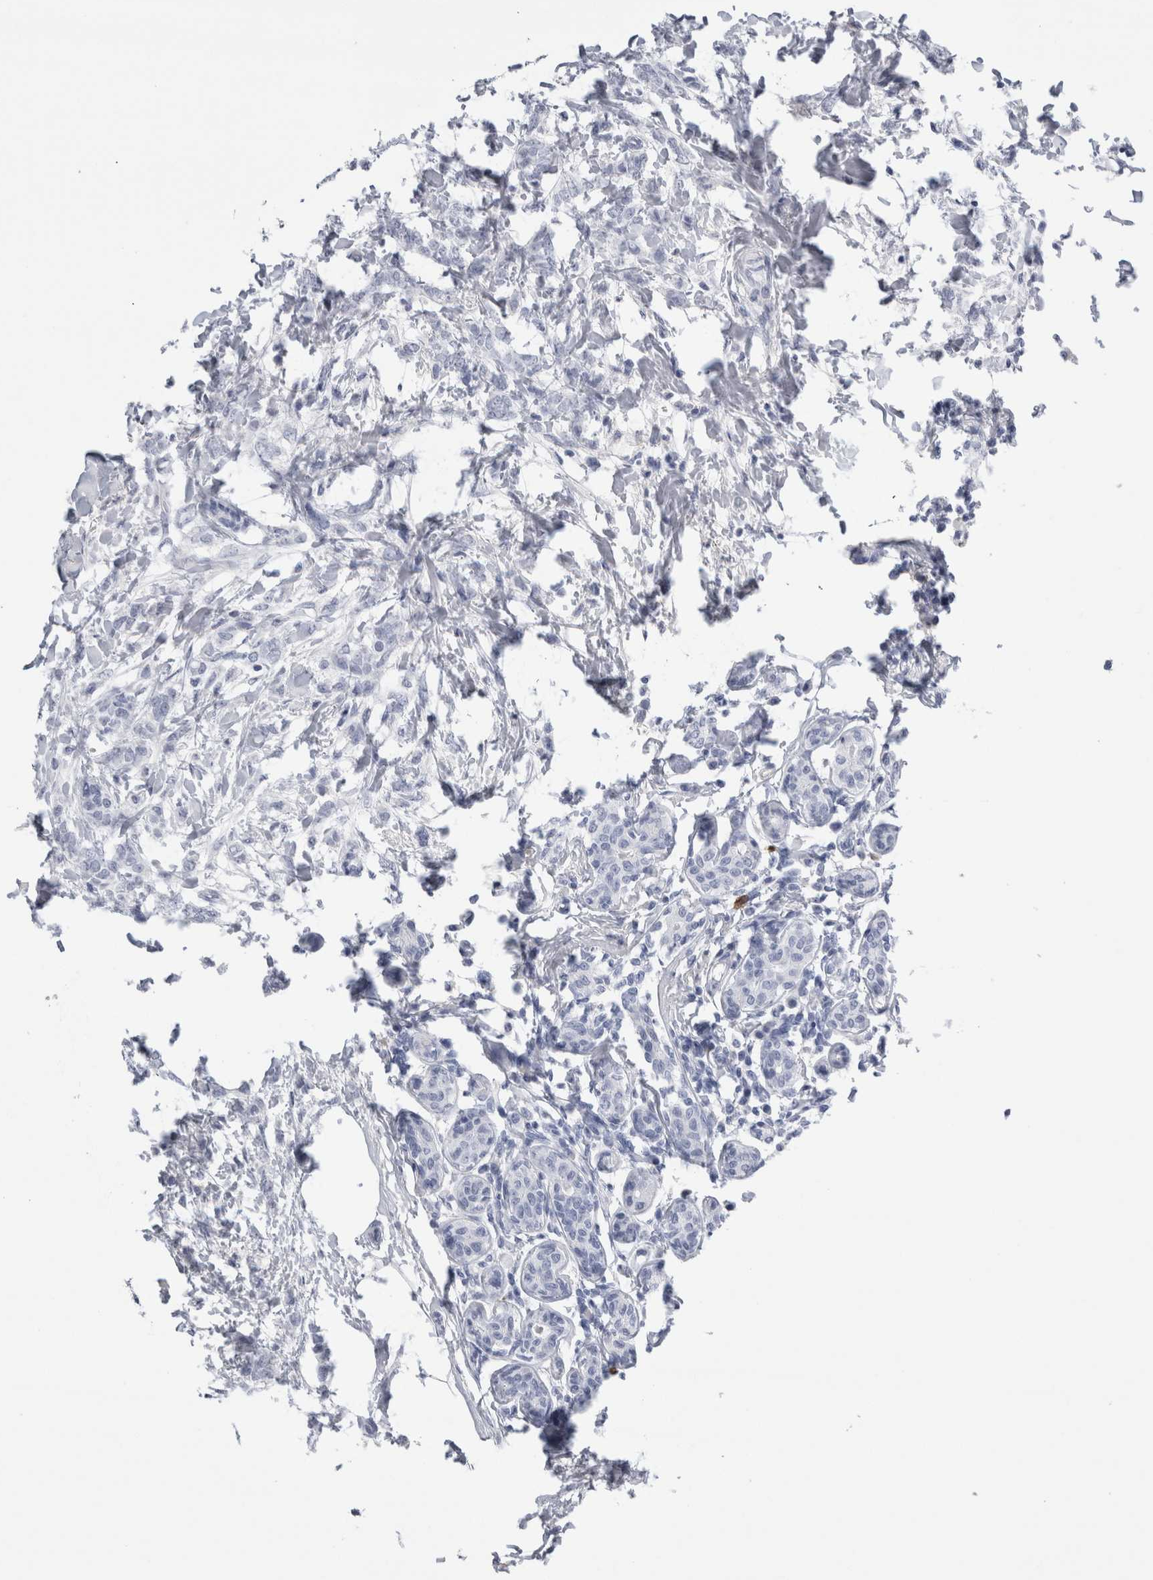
{"staining": {"intensity": "negative", "quantity": "none", "location": "none"}, "tissue": "breast cancer", "cell_type": "Tumor cells", "image_type": "cancer", "snomed": [{"axis": "morphology", "description": "Lobular carcinoma, in situ"}, {"axis": "morphology", "description": "Lobular carcinoma"}, {"axis": "topography", "description": "Breast"}], "caption": "Photomicrograph shows no protein expression in tumor cells of breast lobular carcinoma in situ tissue.", "gene": "S100A12", "patient": {"sex": "female", "age": 41}}